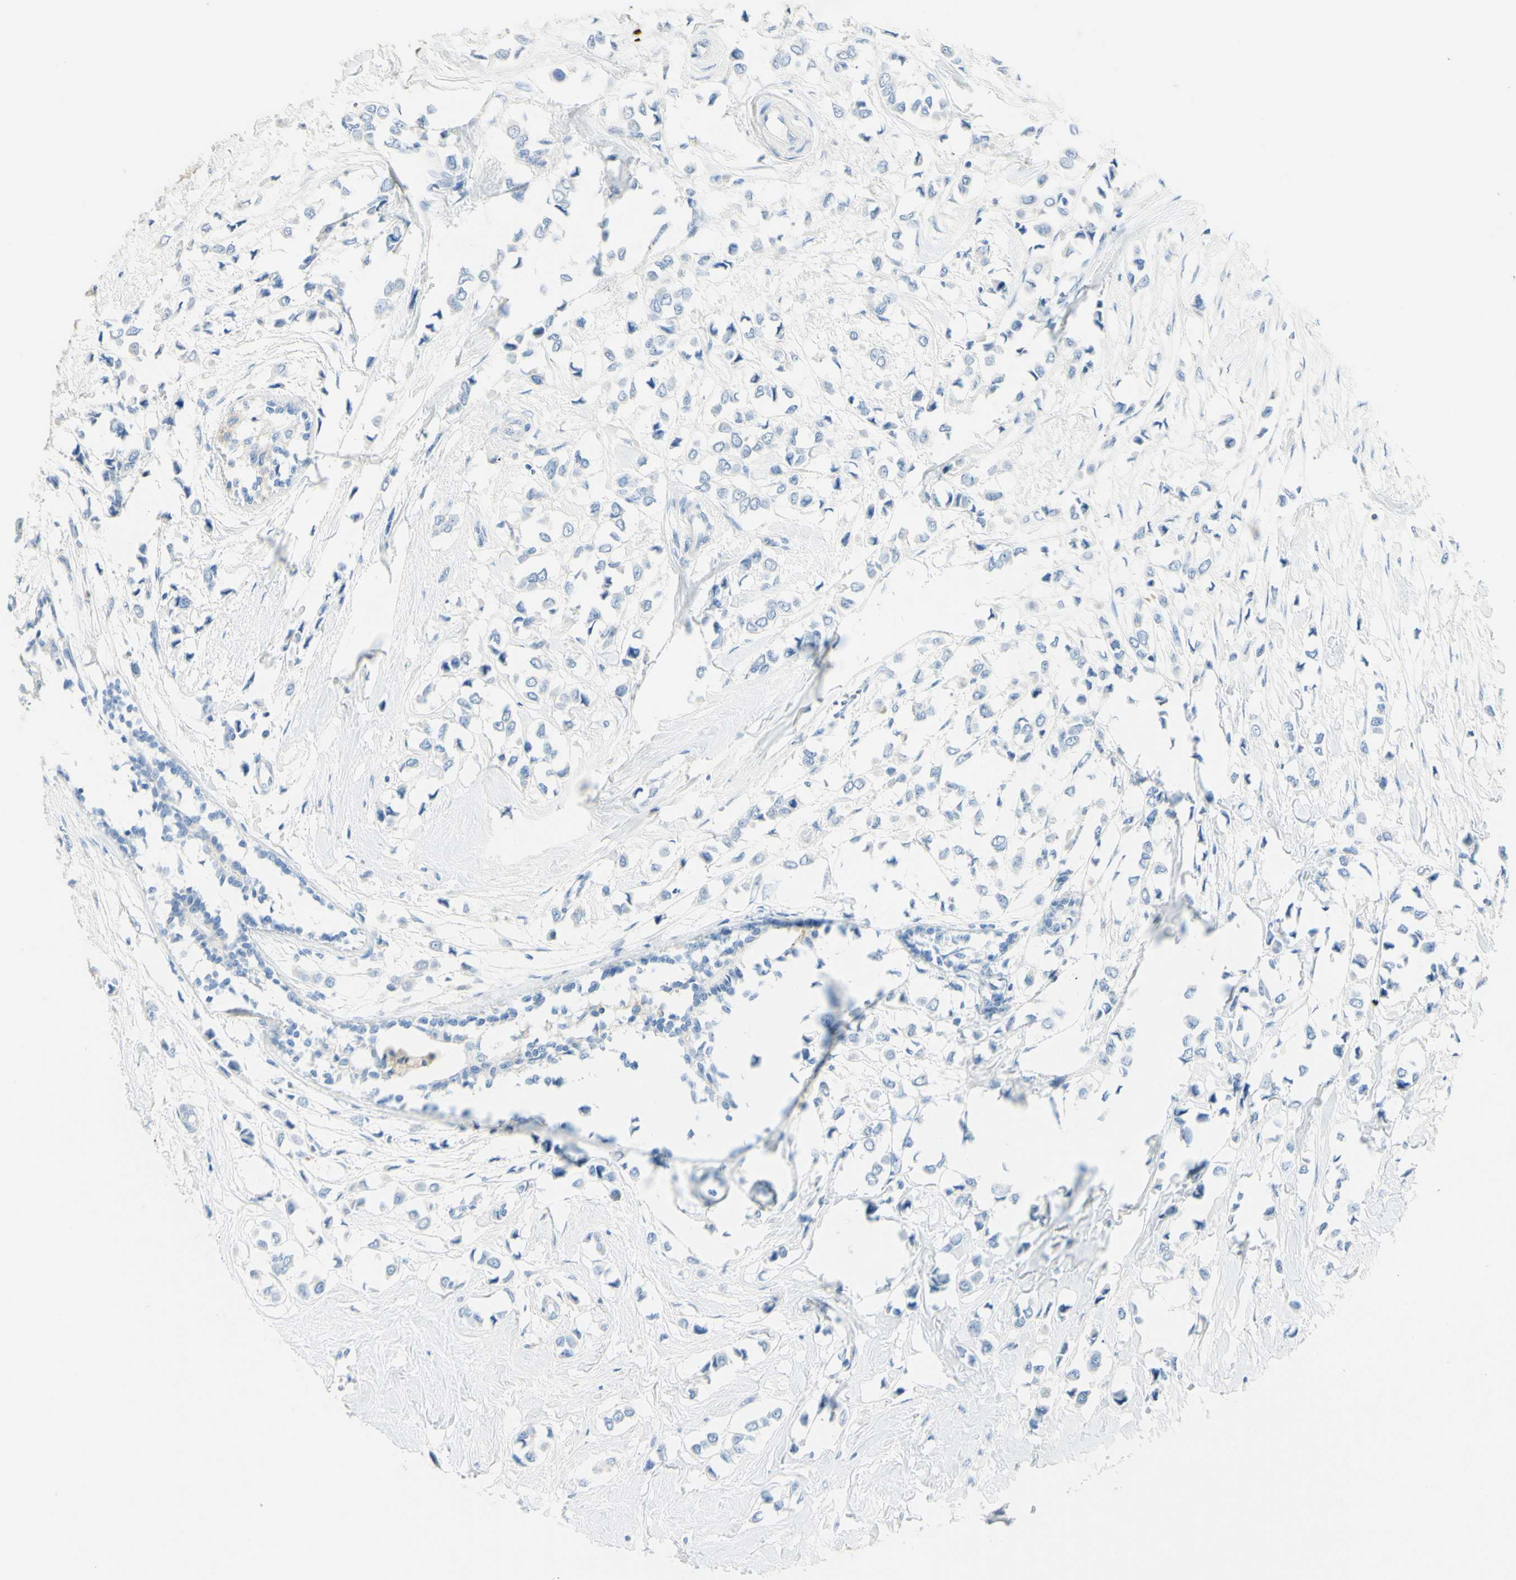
{"staining": {"intensity": "negative", "quantity": "none", "location": "none"}, "tissue": "breast cancer", "cell_type": "Tumor cells", "image_type": "cancer", "snomed": [{"axis": "morphology", "description": "Lobular carcinoma"}, {"axis": "topography", "description": "Breast"}], "caption": "This is an immunohistochemistry photomicrograph of human breast lobular carcinoma. There is no expression in tumor cells.", "gene": "TSPAN1", "patient": {"sex": "female", "age": 51}}